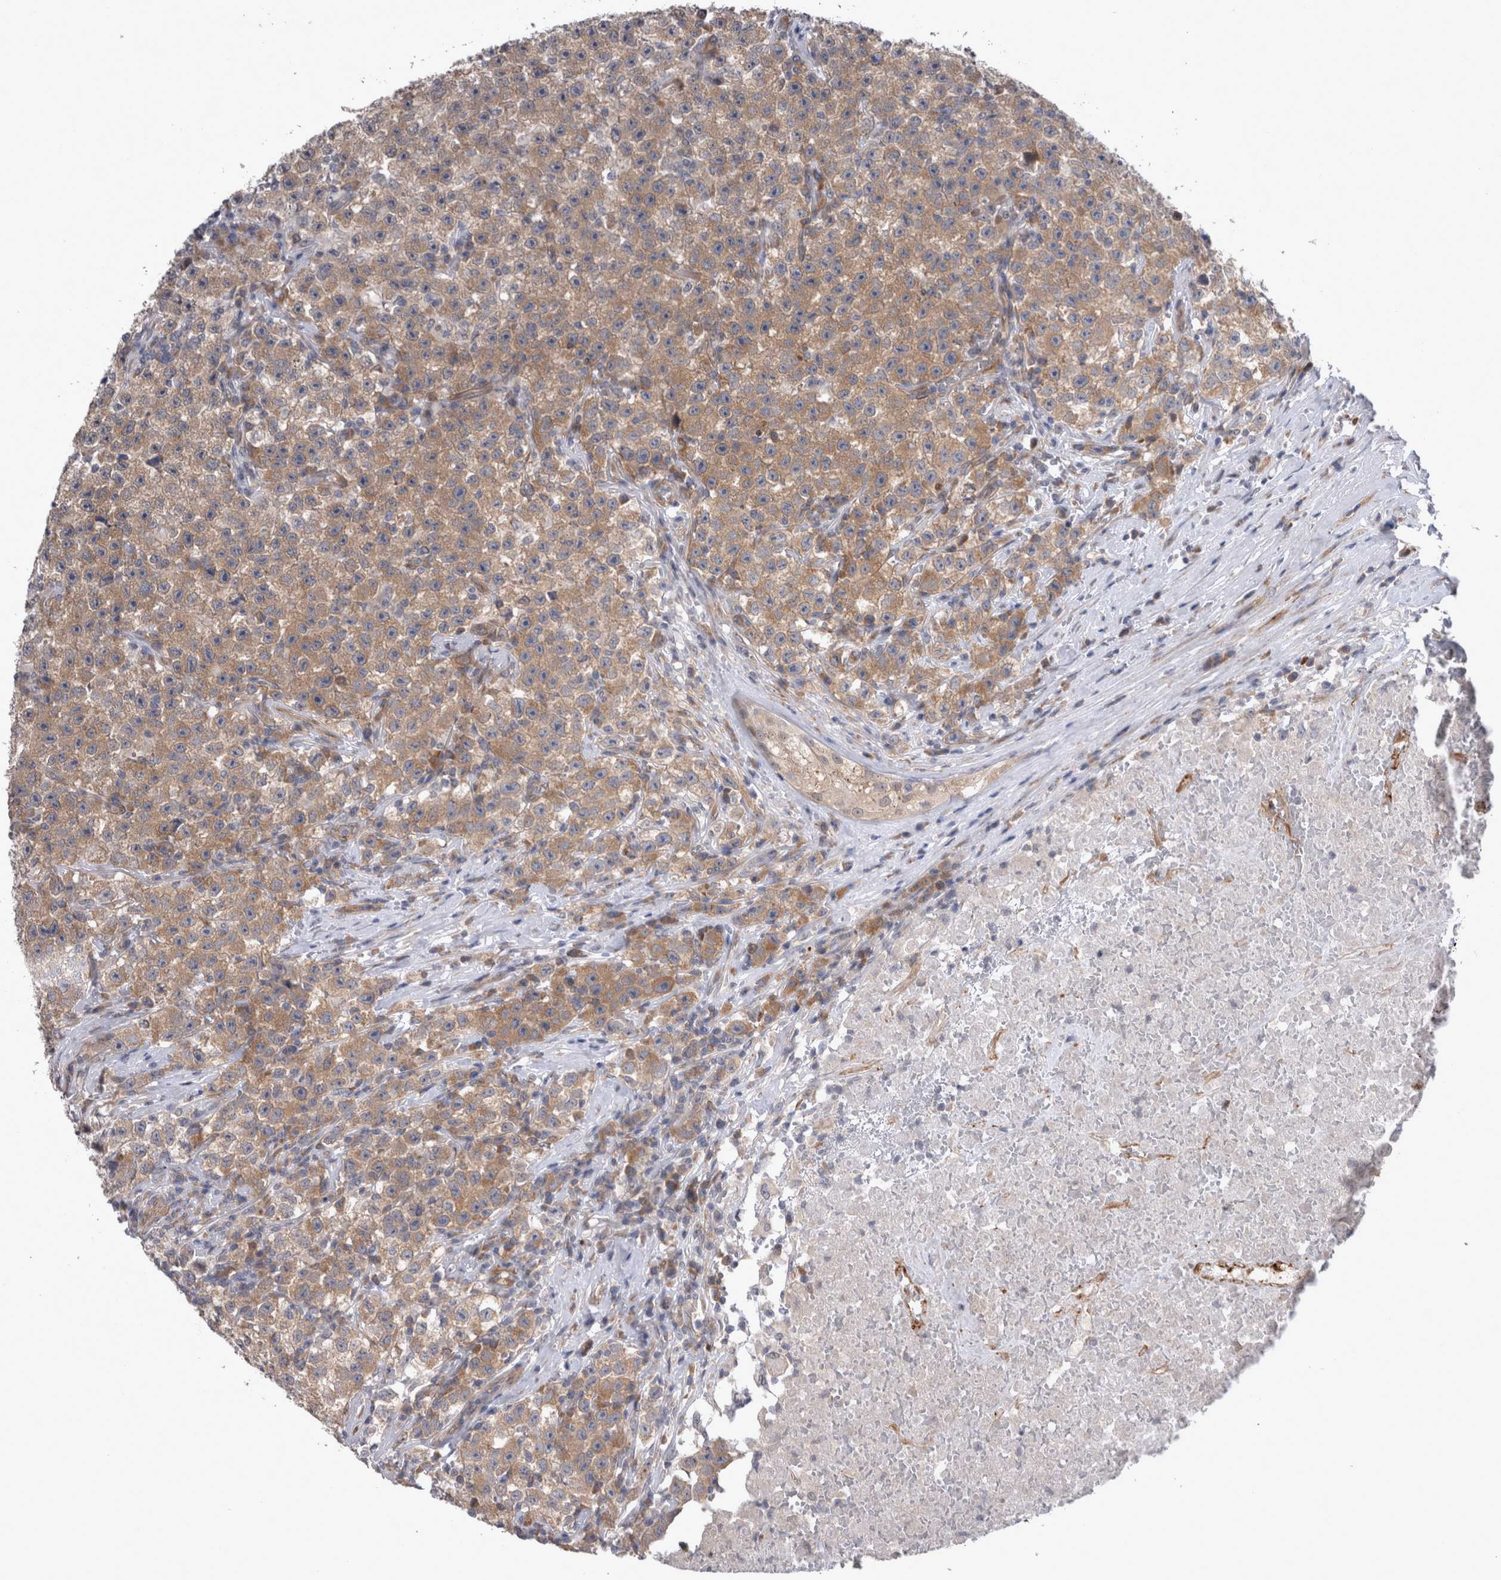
{"staining": {"intensity": "moderate", "quantity": ">75%", "location": "cytoplasmic/membranous"}, "tissue": "testis cancer", "cell_type": "Tumor cells", "image_type": "cancer", "snomed": [{"axis": "morphology", "description": "Seminoma, NOS"}, {"axis": "topography", "description": "Testis"}], "caption": "Immunohistochemical staining of testis seminoma demonstrates medium levels of moderate cytoplasmic/membranous protein positivity in about >75% of tumor cells.", "gene": "DDX6", "patient": {"sex": "male", "age": 22}}